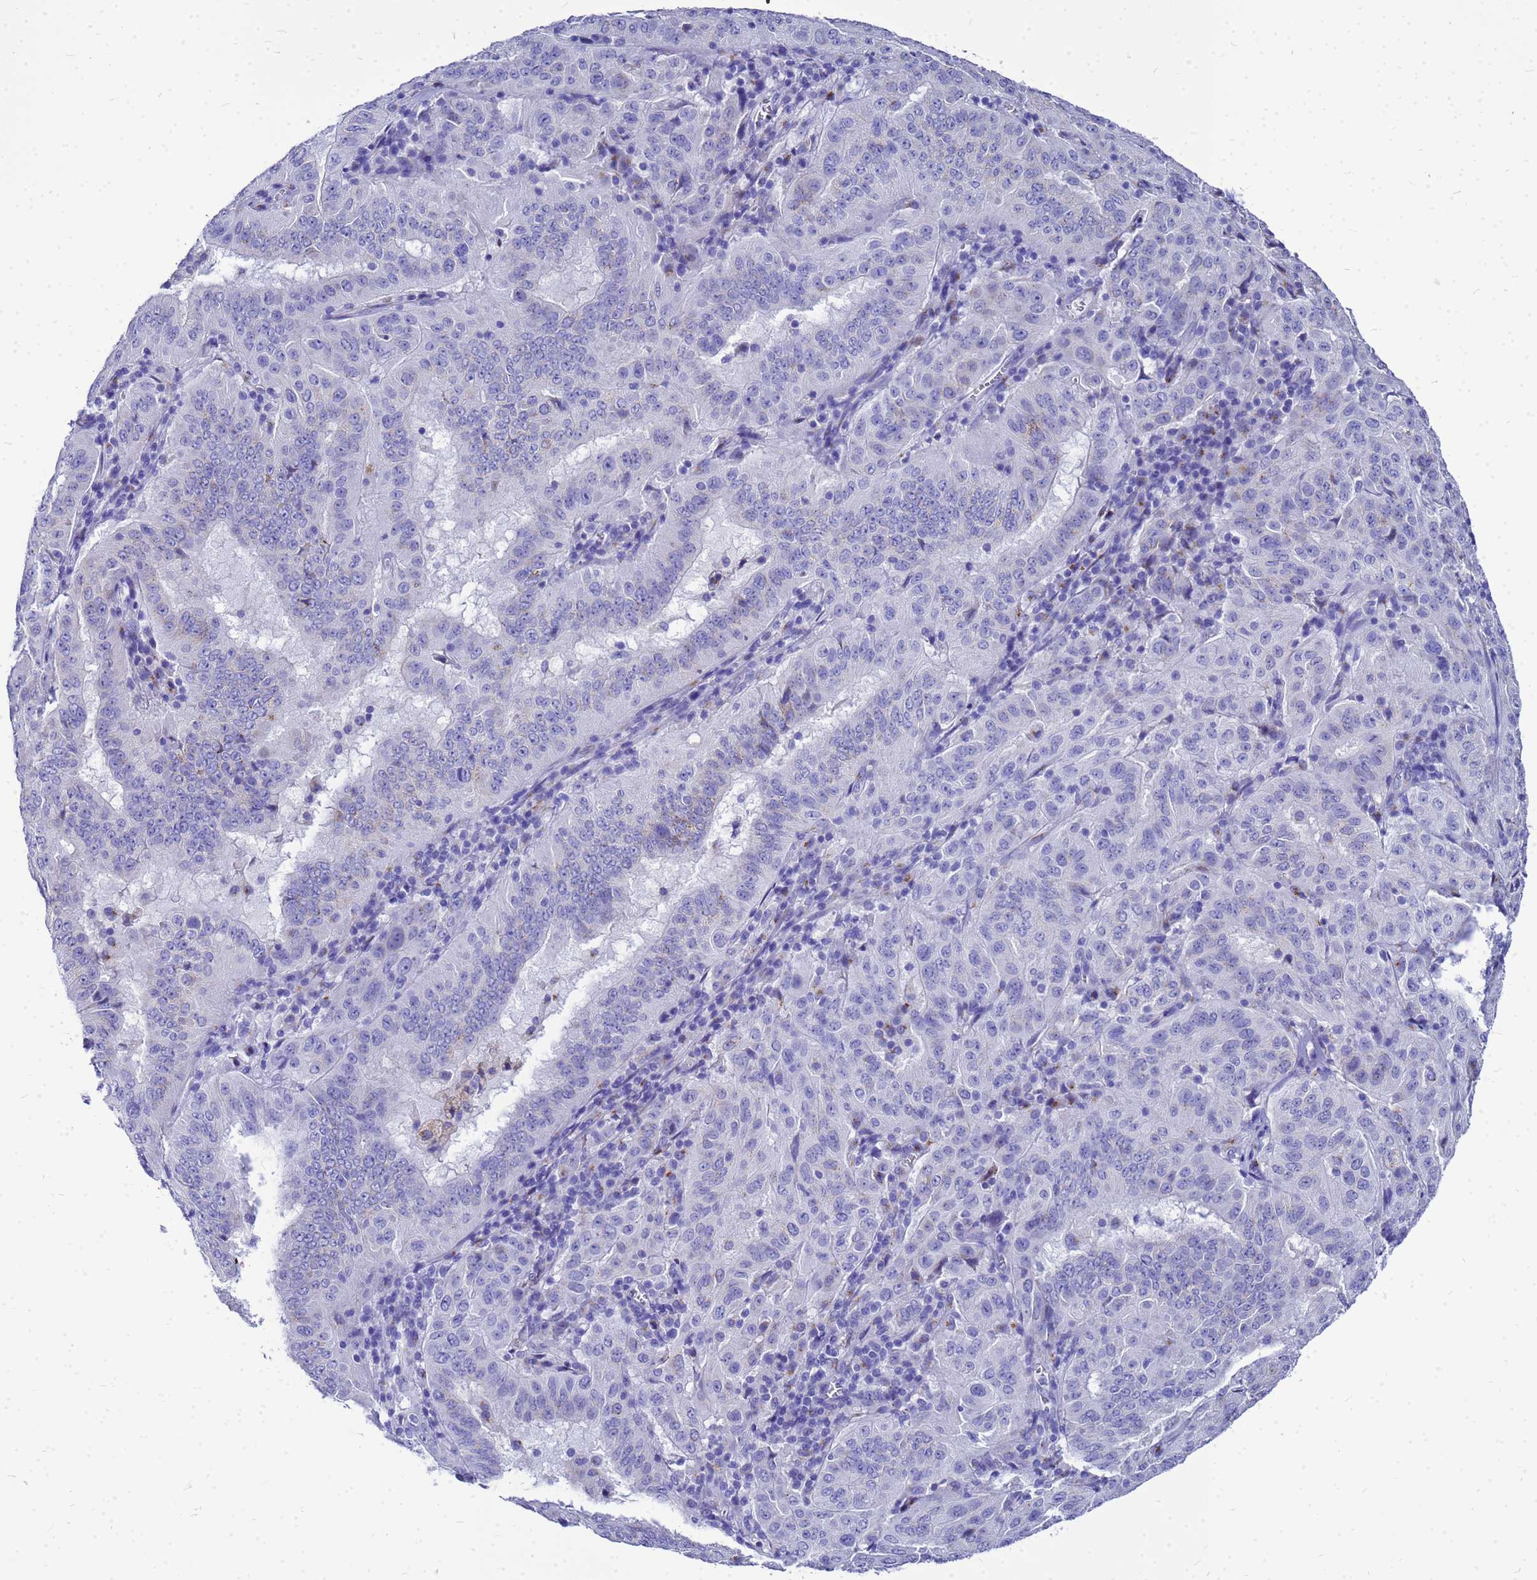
{"staining": {"intensity": "negative", "quantity": "none", "location": "none"}, "tissue": "pancreatic cancer", "cell_type": "Tumor cells", "image_type": "cancer", "snomed": [{"axis": "morphology", "description": "Adenocarcinoma, NOS"}, {"axis": "topography", "description": "Pancreas"}], "caption": "DAB (3,3'-diaminobenzidine) immunohistochemical staining of human pancreatic cancer (adenocarcinoma) displays no significant expression in tumor cells. (DAB (3,3'-diaminobenzidine) immunohistochemistry, high magnification).", "gene": "OR52E2", "patient": {"sex": "male", "age": 63}}